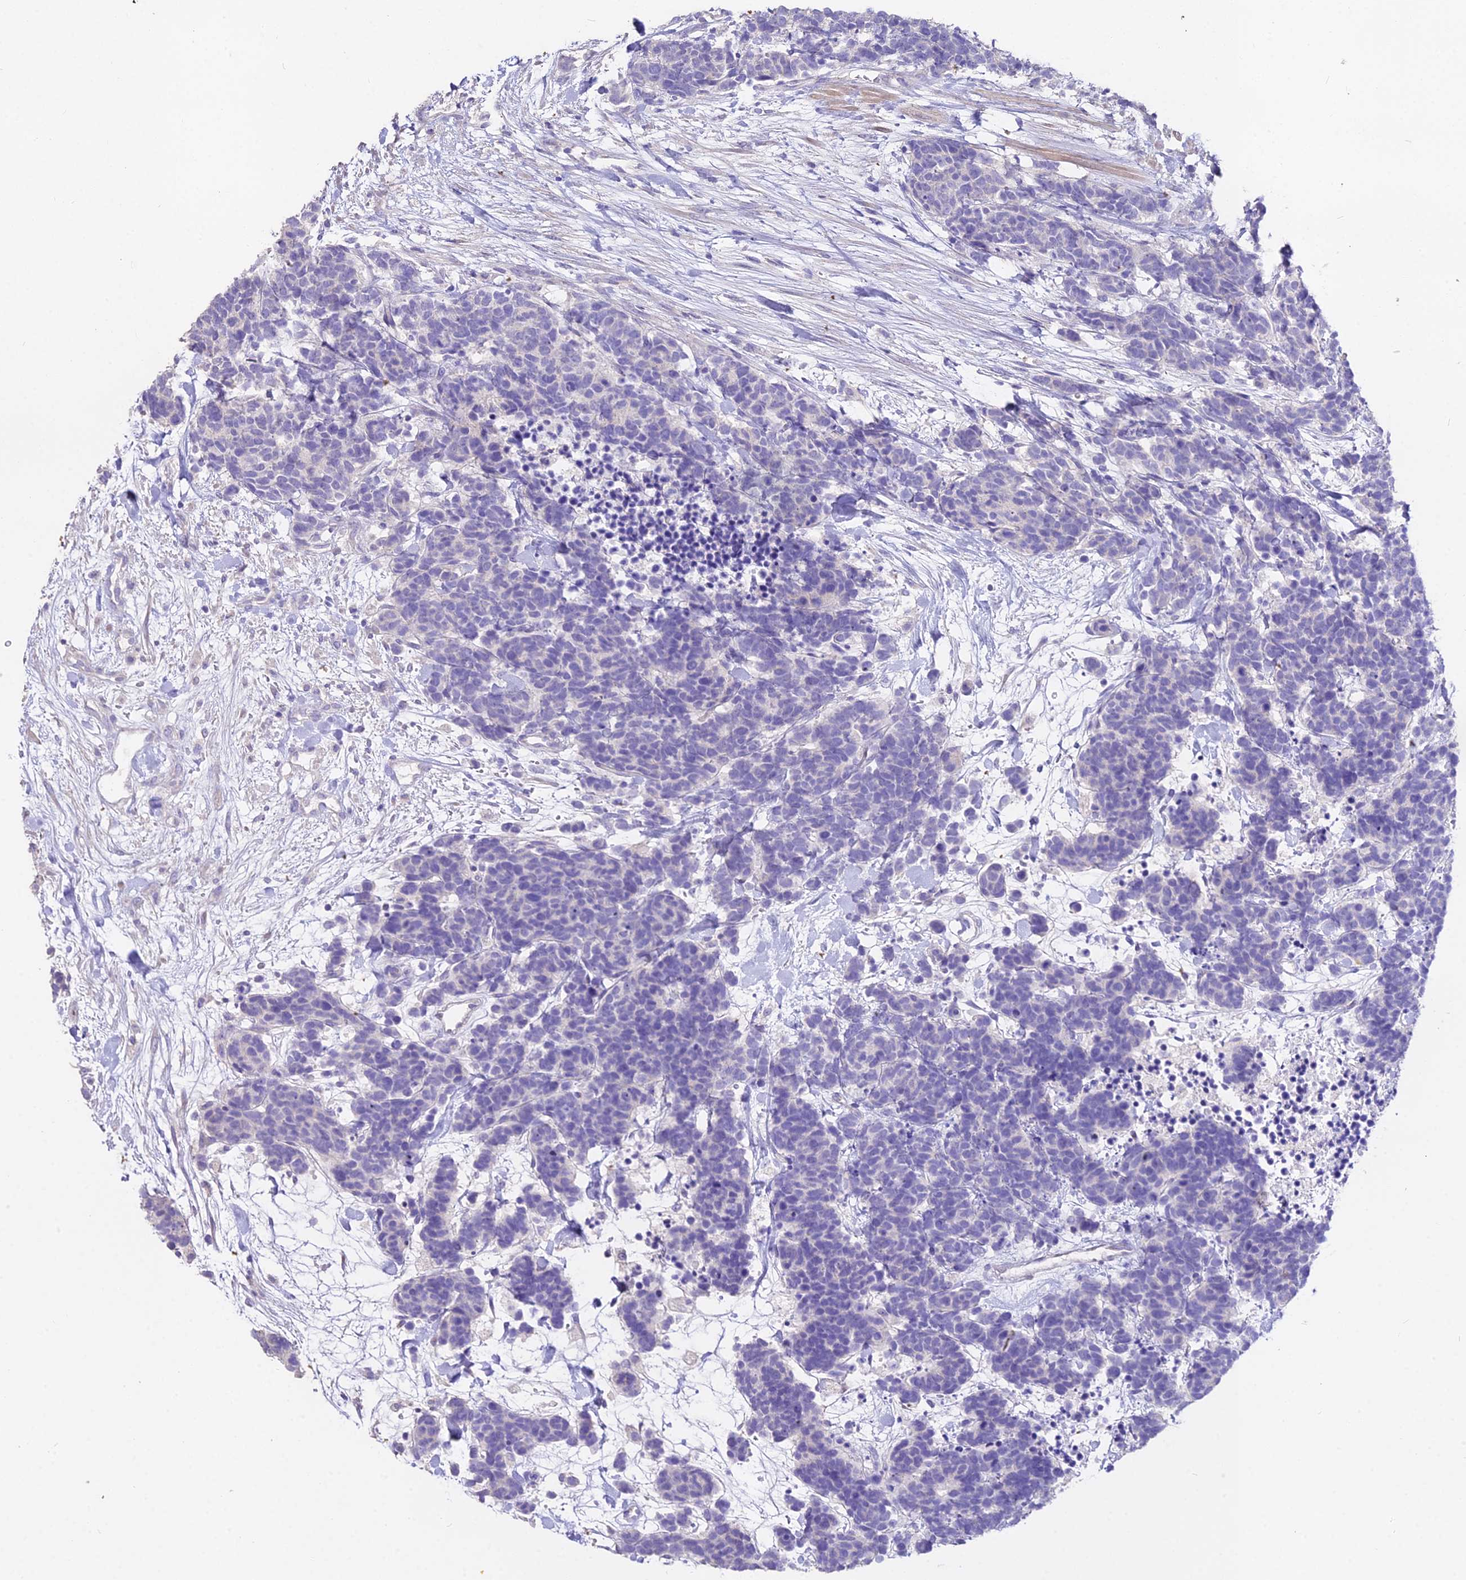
{"staining": {"intensity": "negative", "quantity": "none", "location": "none"}, "tissue": "carcinoid", "cell_type": "Tumor cells", "image_type": "cancer", "snomed": [{"axis": "morphology", "description": "Carcinoma, NOS"}, {"axis": "morphology", "description": "Carcinoid, malignant, NOS"}, {"axis": "topography", "description": "Prostate"}], "caption": "Tumor cells are negative for protein expression in human carcinoid.", "gene": "GLYAT", "patient": {"sex": "male", "age": 57}}